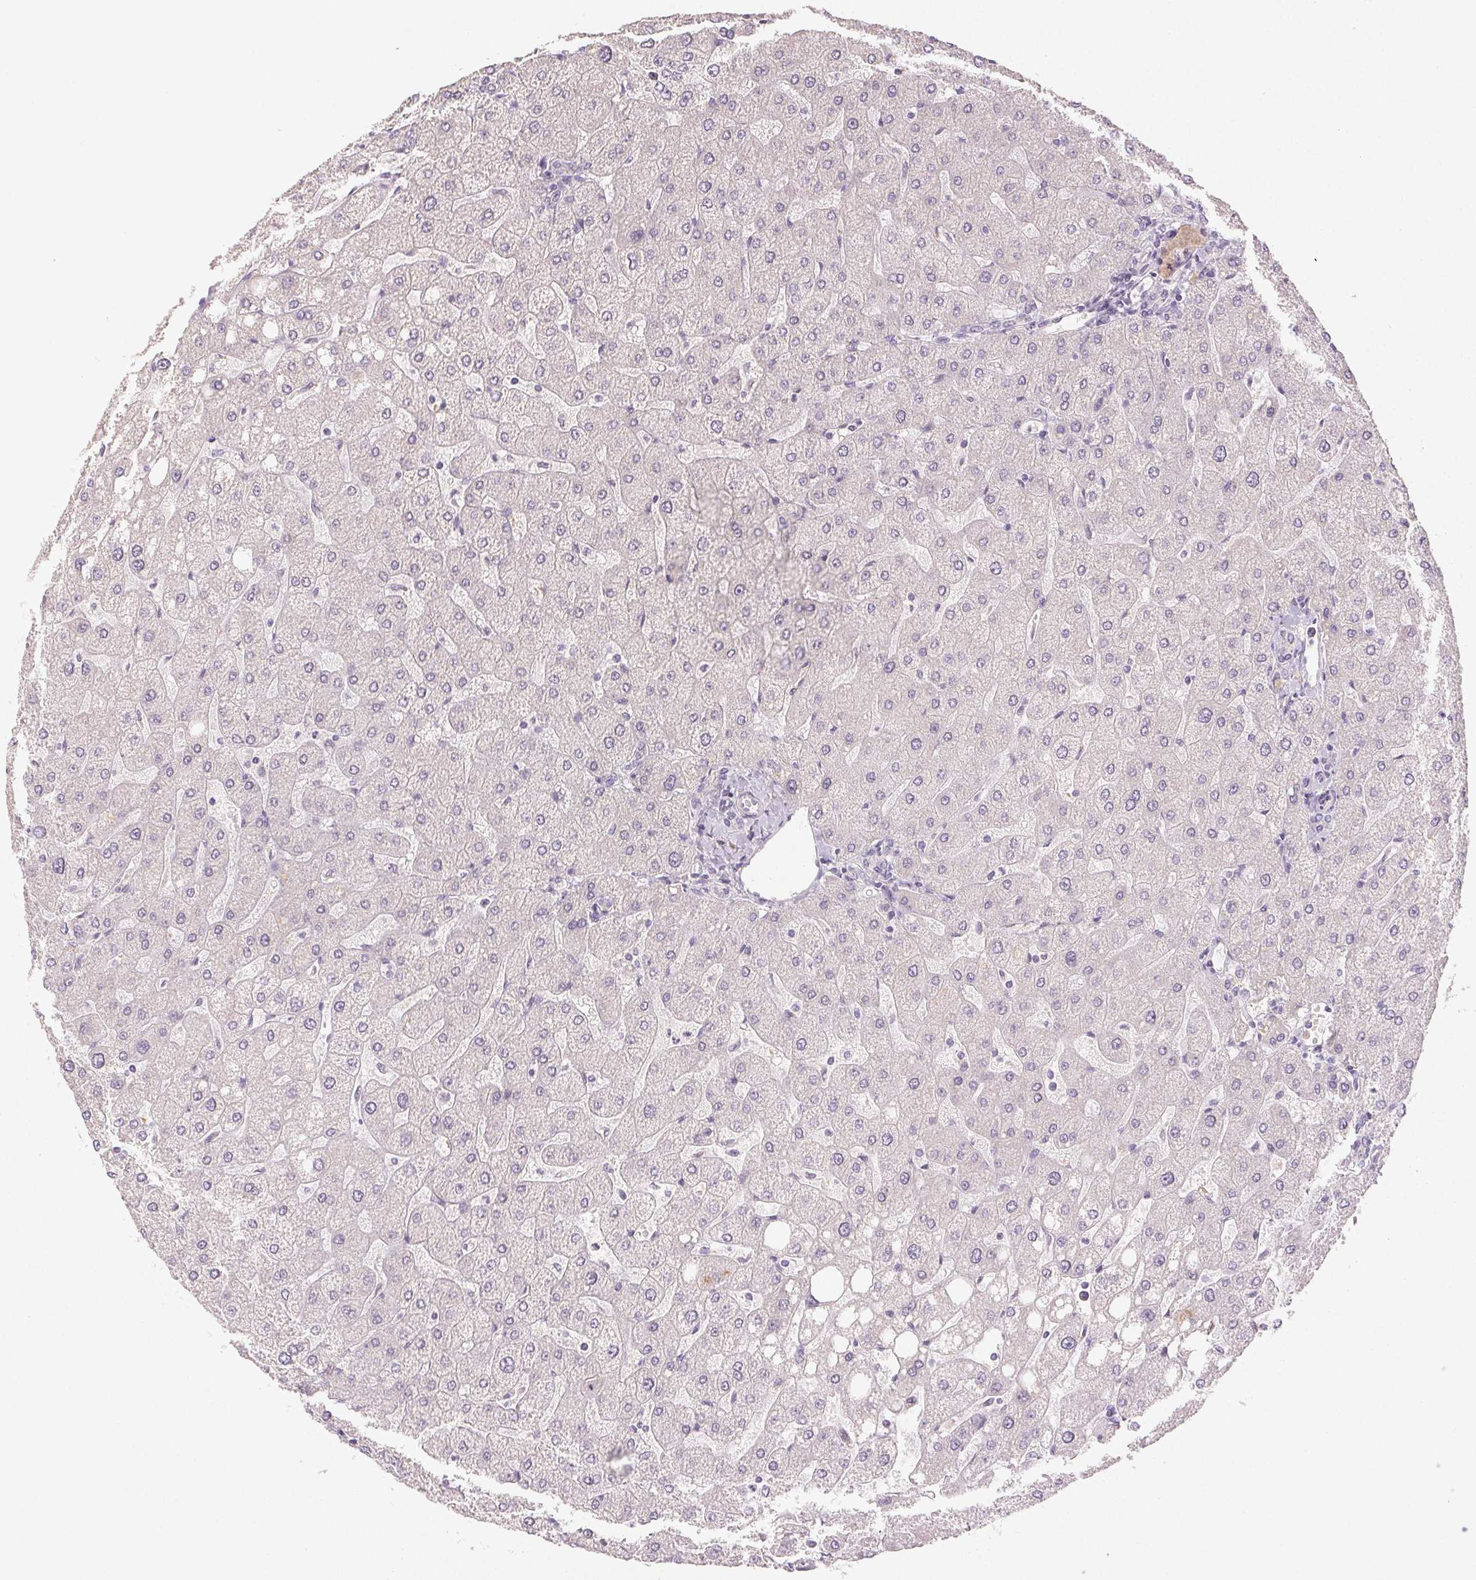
{"staining": {"intensity": "negative", "quantity": "none", "location": "none"}, "tissue": "liver", "cell_type": "Cholangiocytes", "image_type": "normal", "snomed": [{"axis": "morphology", "description": "Normal tissue, NOS"}, {"axis": "topography", "description": "Liver"}], "caption": "Histopathology image shows no protein positivity in cholangiocytes of normal liver.", "gene": "LVRN", "patient": {"sex": "male", "age": 67}}